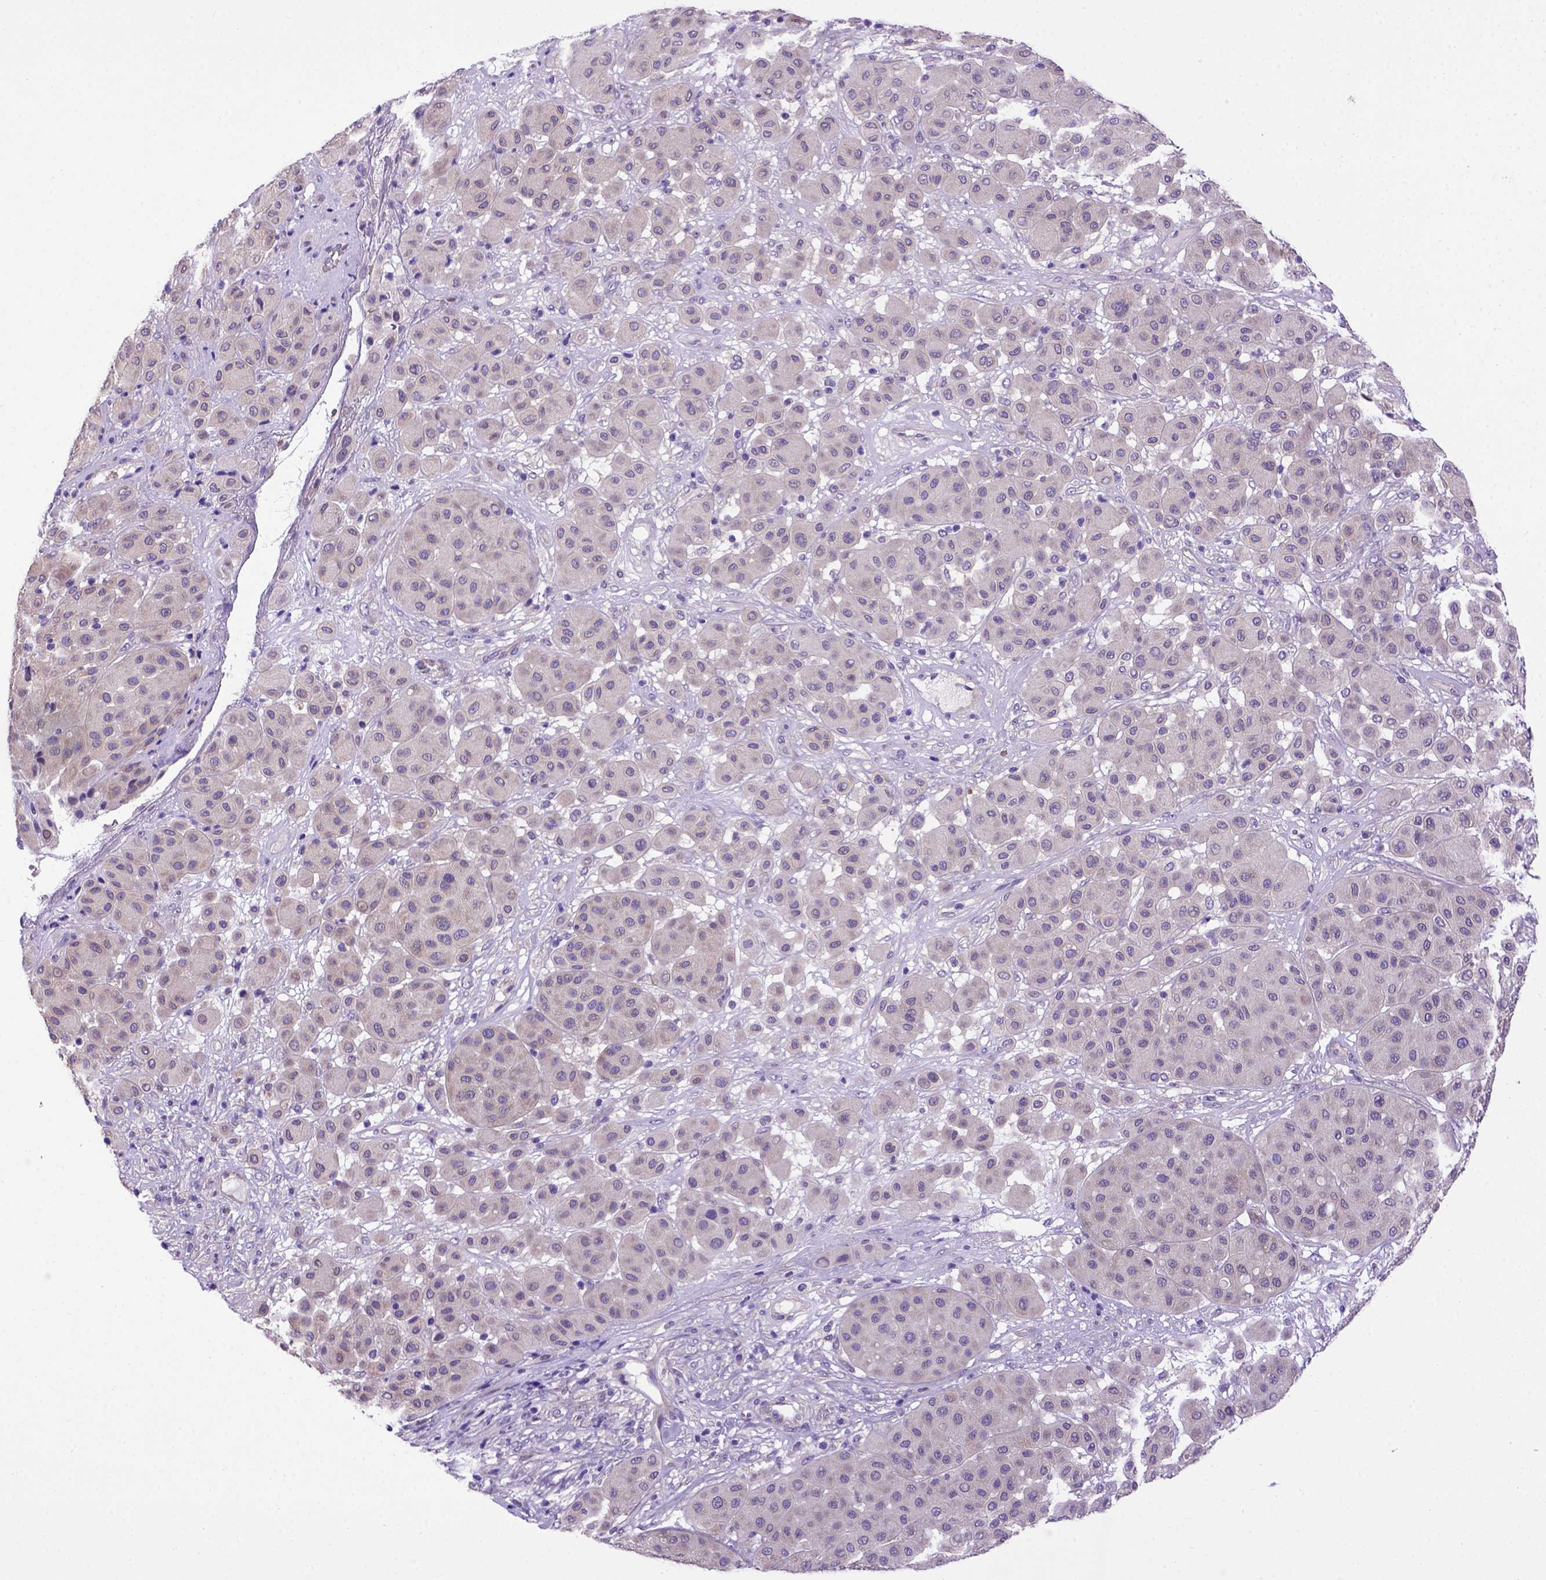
{"staining": {"intensity": "negative", "quantity": "none", "location": "none"}, "tissue": "melanoma", "cell_type": "Tumor cells", "image_type": "cancer", "snomed": [{"axis": "morphology", "description": "Malignant melanoma, Metastatic site"}, {"axis": "topography", "description": "Smooth muscle"}], "caption": "An immunohistochemistry image of malignant melanoma (metastatic site) is shown. There is no staining in tumor cells of malignant melanoma (metastatic site).", "gene": "ADAM12", "patient": {"sex": "male", "age": 41}}